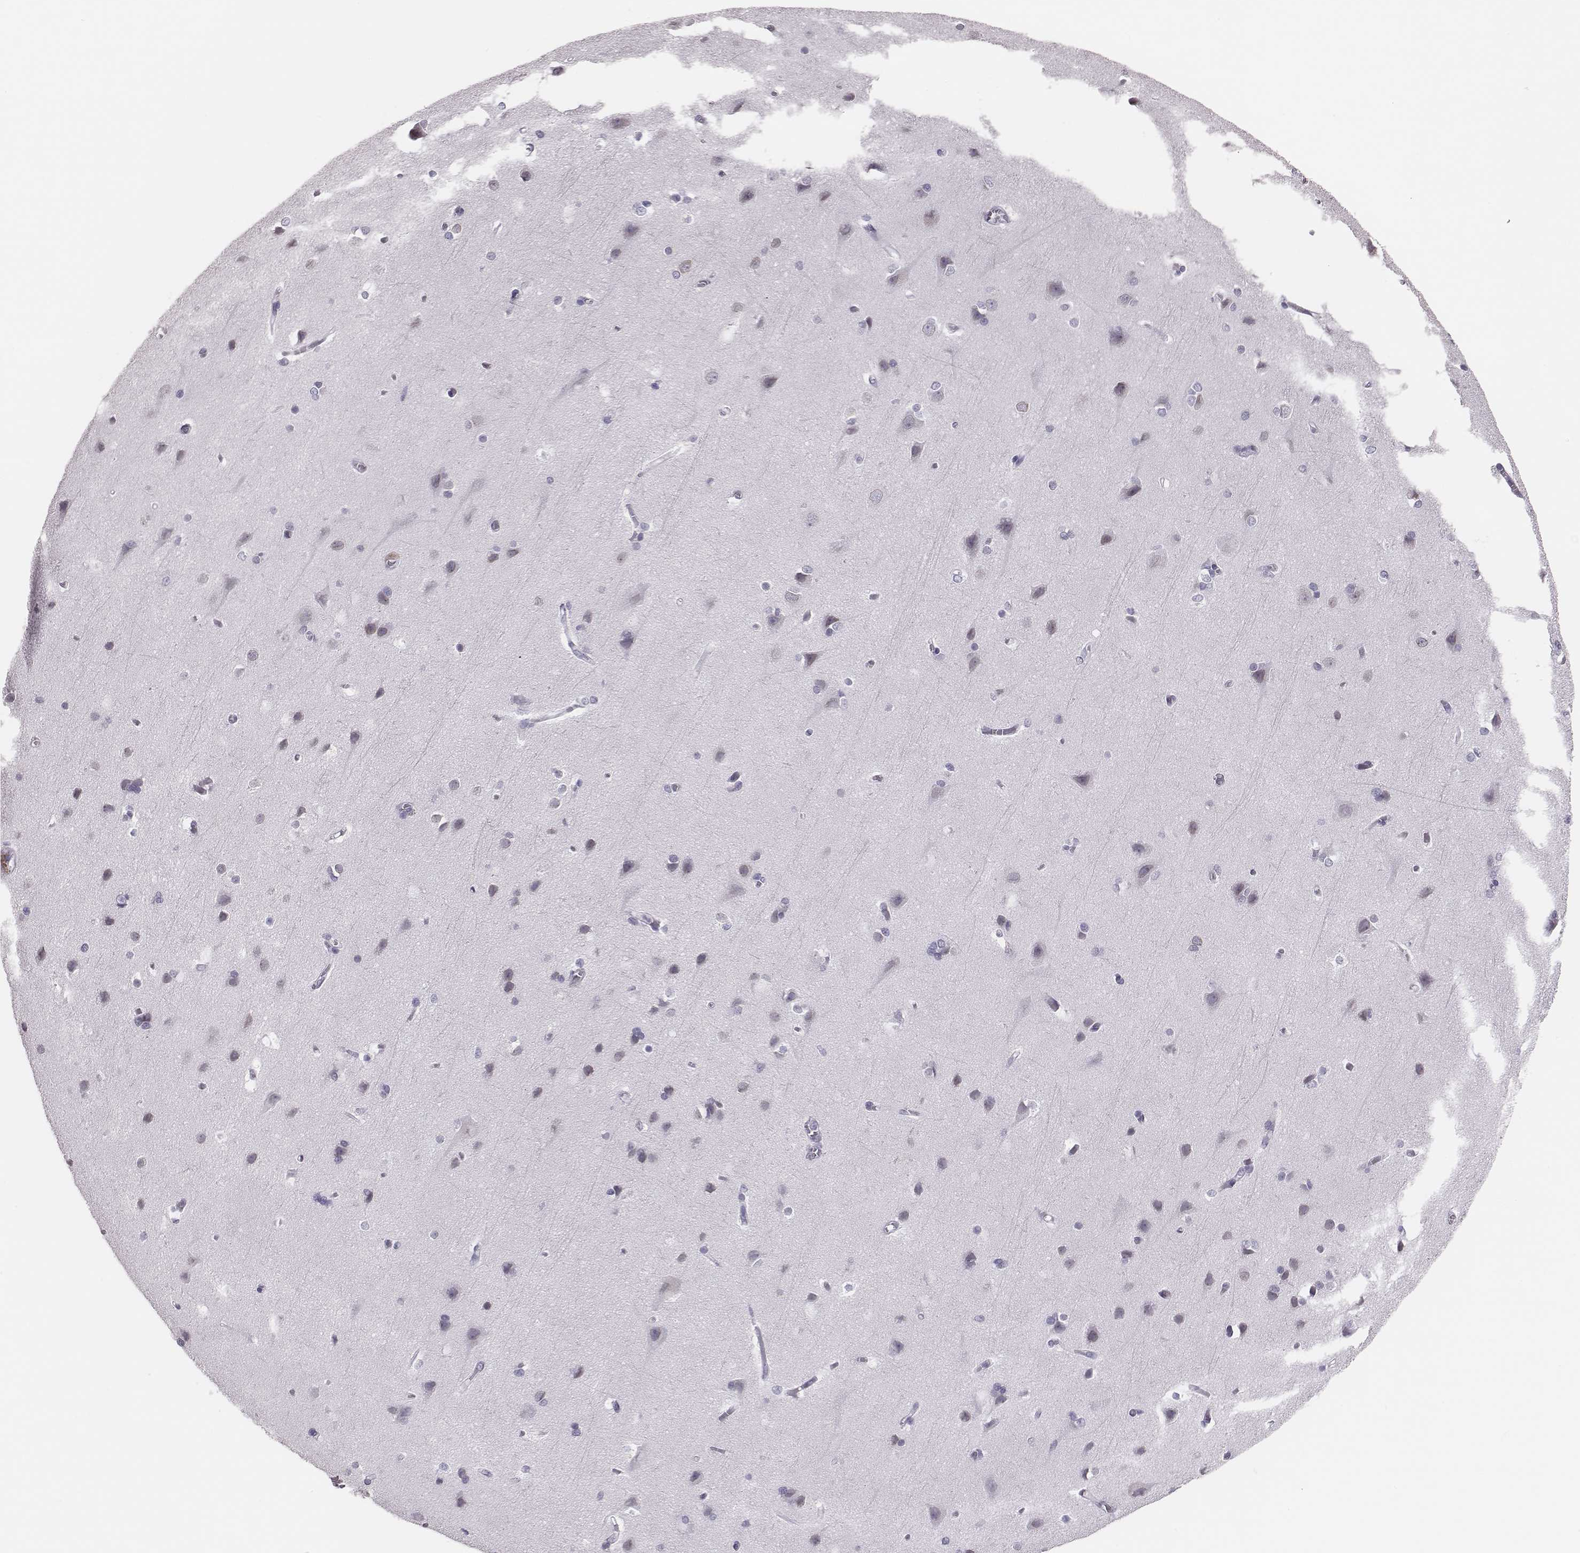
{"staining": {"intensity": "negative", "quantity": "none", "location": "none"}, "tissue": "cerebral cortex", "cell_type": "Endothelial cells", "image_type": "normal", "snomed": [{"axis": "morphology", "description": "Normal tissue, NOS"}, {"axis": "topography", "description": "Cerebral cortex"}], "caption": "High magnification brightfield microscopy of normal cerebral cortex stained with DAB (brown) and counterstained with hematoxylin (blue): endothelial cells show no significant expression.", "gene": "H1", "patient": {"sex": "male", "age": 37}}